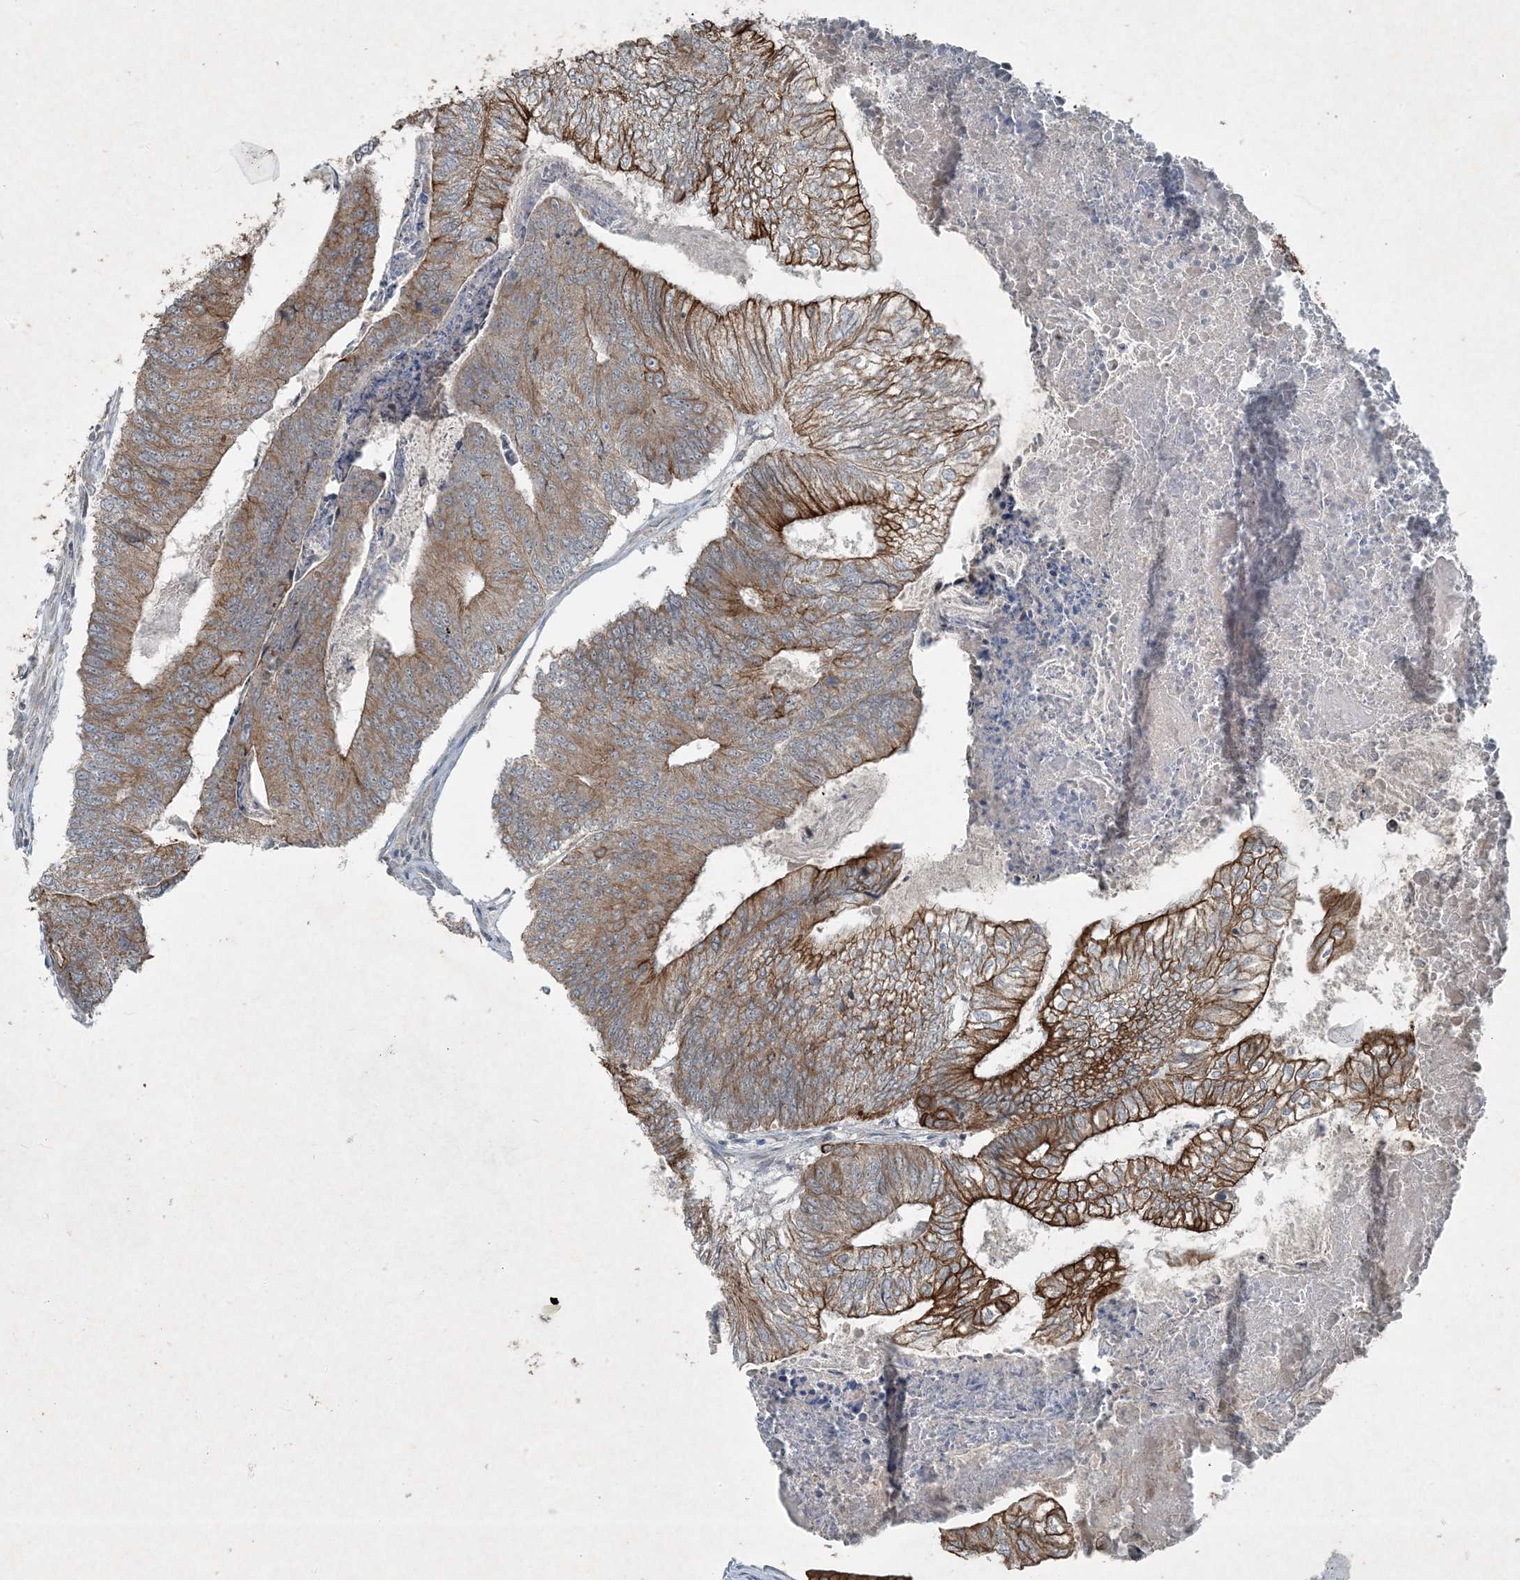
{"staining": {"intensity": "strong", "quantity": "25%-75%", "location": "cytoplasmic/membranous"}, "tissue": "colorectal cancer", "cell_type": "Tumor cells", "image_type": "cancer", "snomed": [{"axis": "morphology", "description": "Adenocarcinoma, NOS"}, {"axis": "topography", "description": "Colon"}], "caption": "Protein expression analysis of human colorectal cancer (adenocarcinoma) reveals strong cytoplasmic/membranous staining in about 25%-75% of tumor cells.", "gene": "PC", "patient": {"sex": "female", "age": 67}}